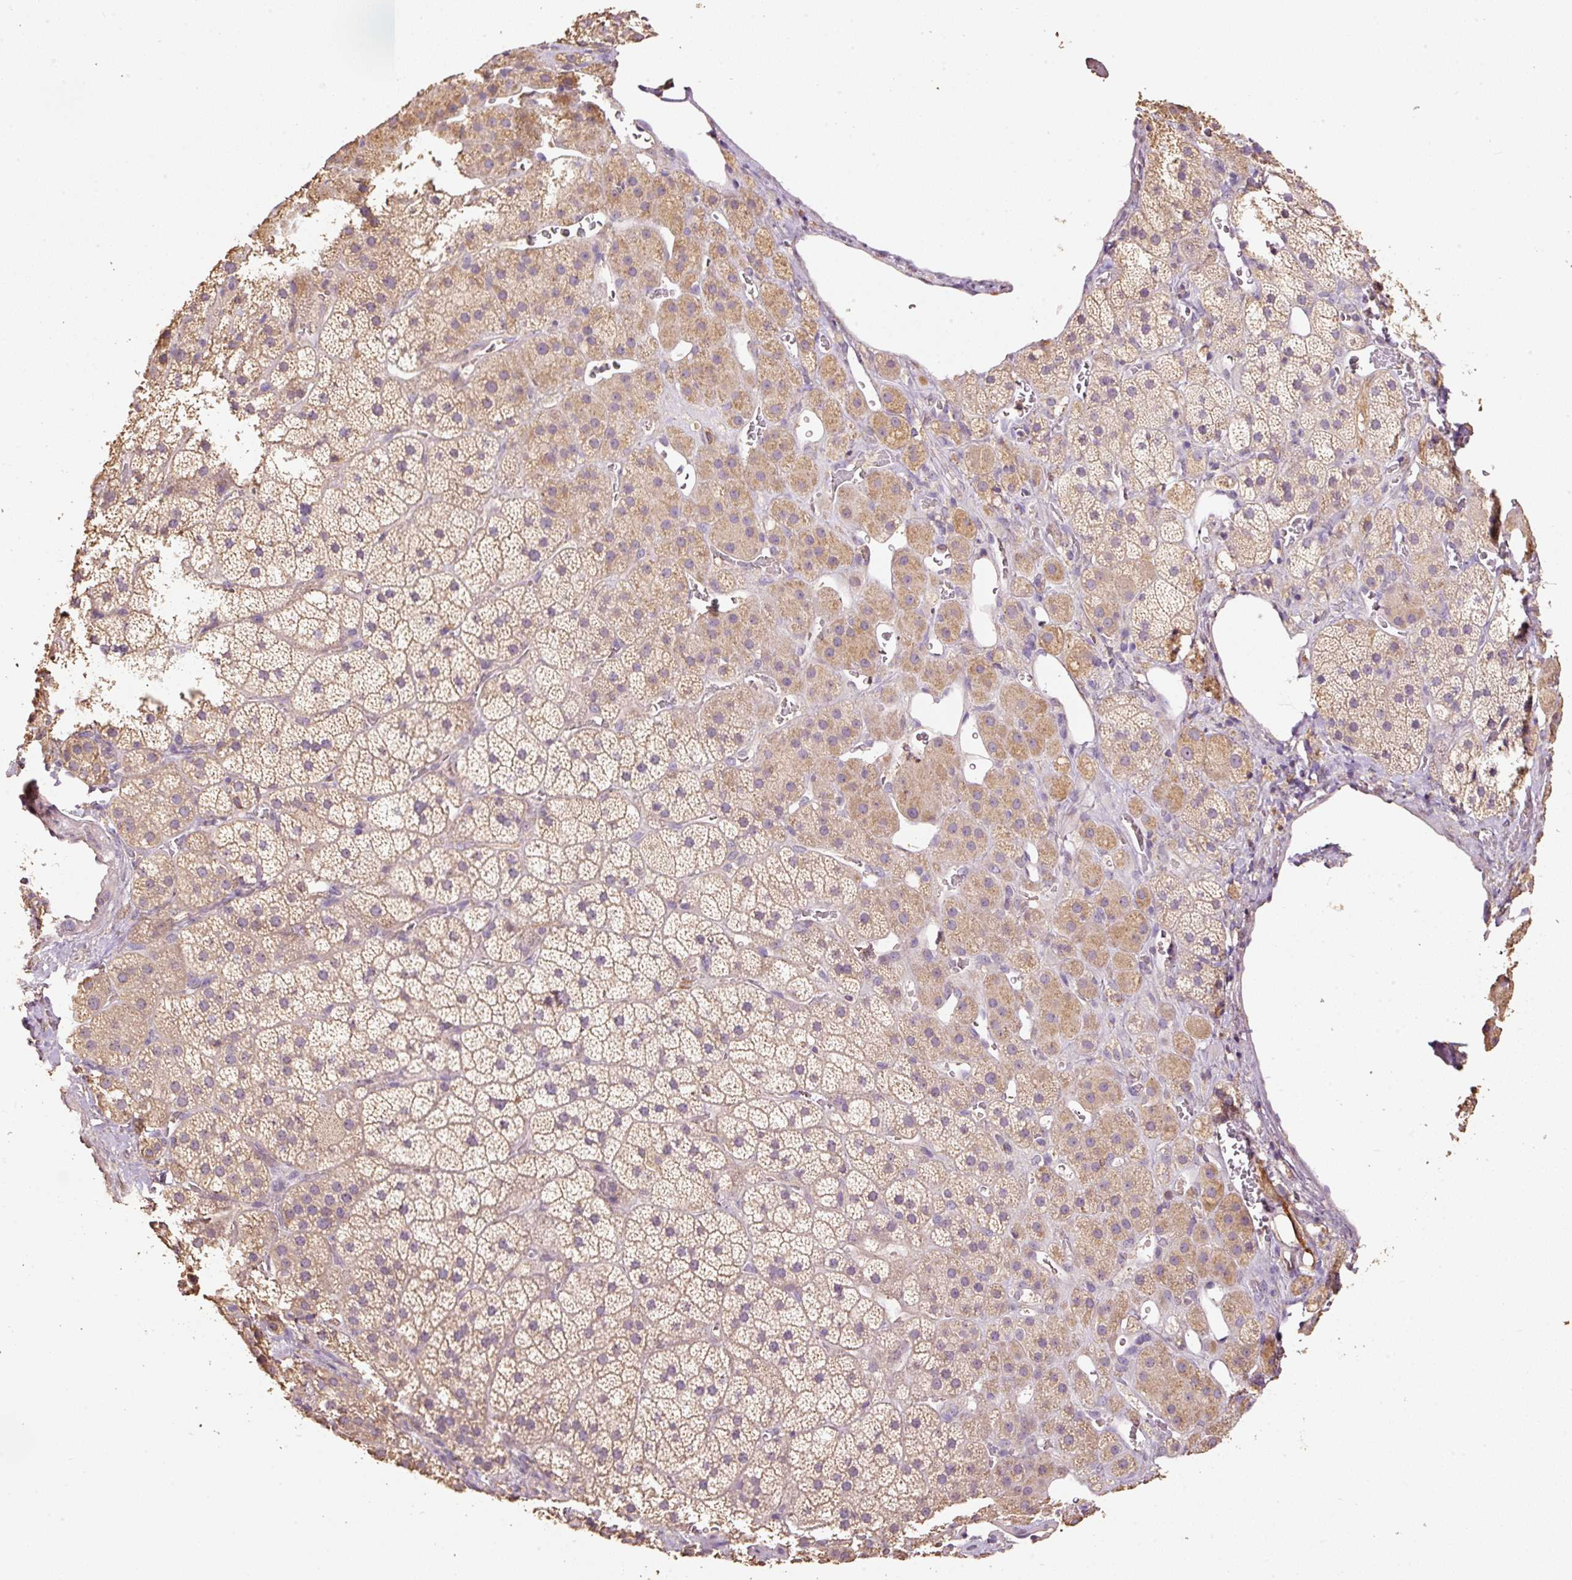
{"staining": {"intensity": "moderate", "quantity": "25%-75%", "location": "cytoplasmic/membranous"}, "tissue": "adrenal gland", "cell_type": "Glandular cells", "image_type": "normal", "snomed": [{"axis": "morphology", "description": "Normal tissue, NOS"}, {"axis": "topography", "description": "Adrenal gland"}], "caption": "This histopathology image reveals immunohistochemistry (IHC) staining of normal human adrenal gland, with medium moderate cytoplasmic/membranous staining in approximately 25%-75% of glandular cells.", "gene": "HERC2", "patient": {"sex": "male", "age": 57}}